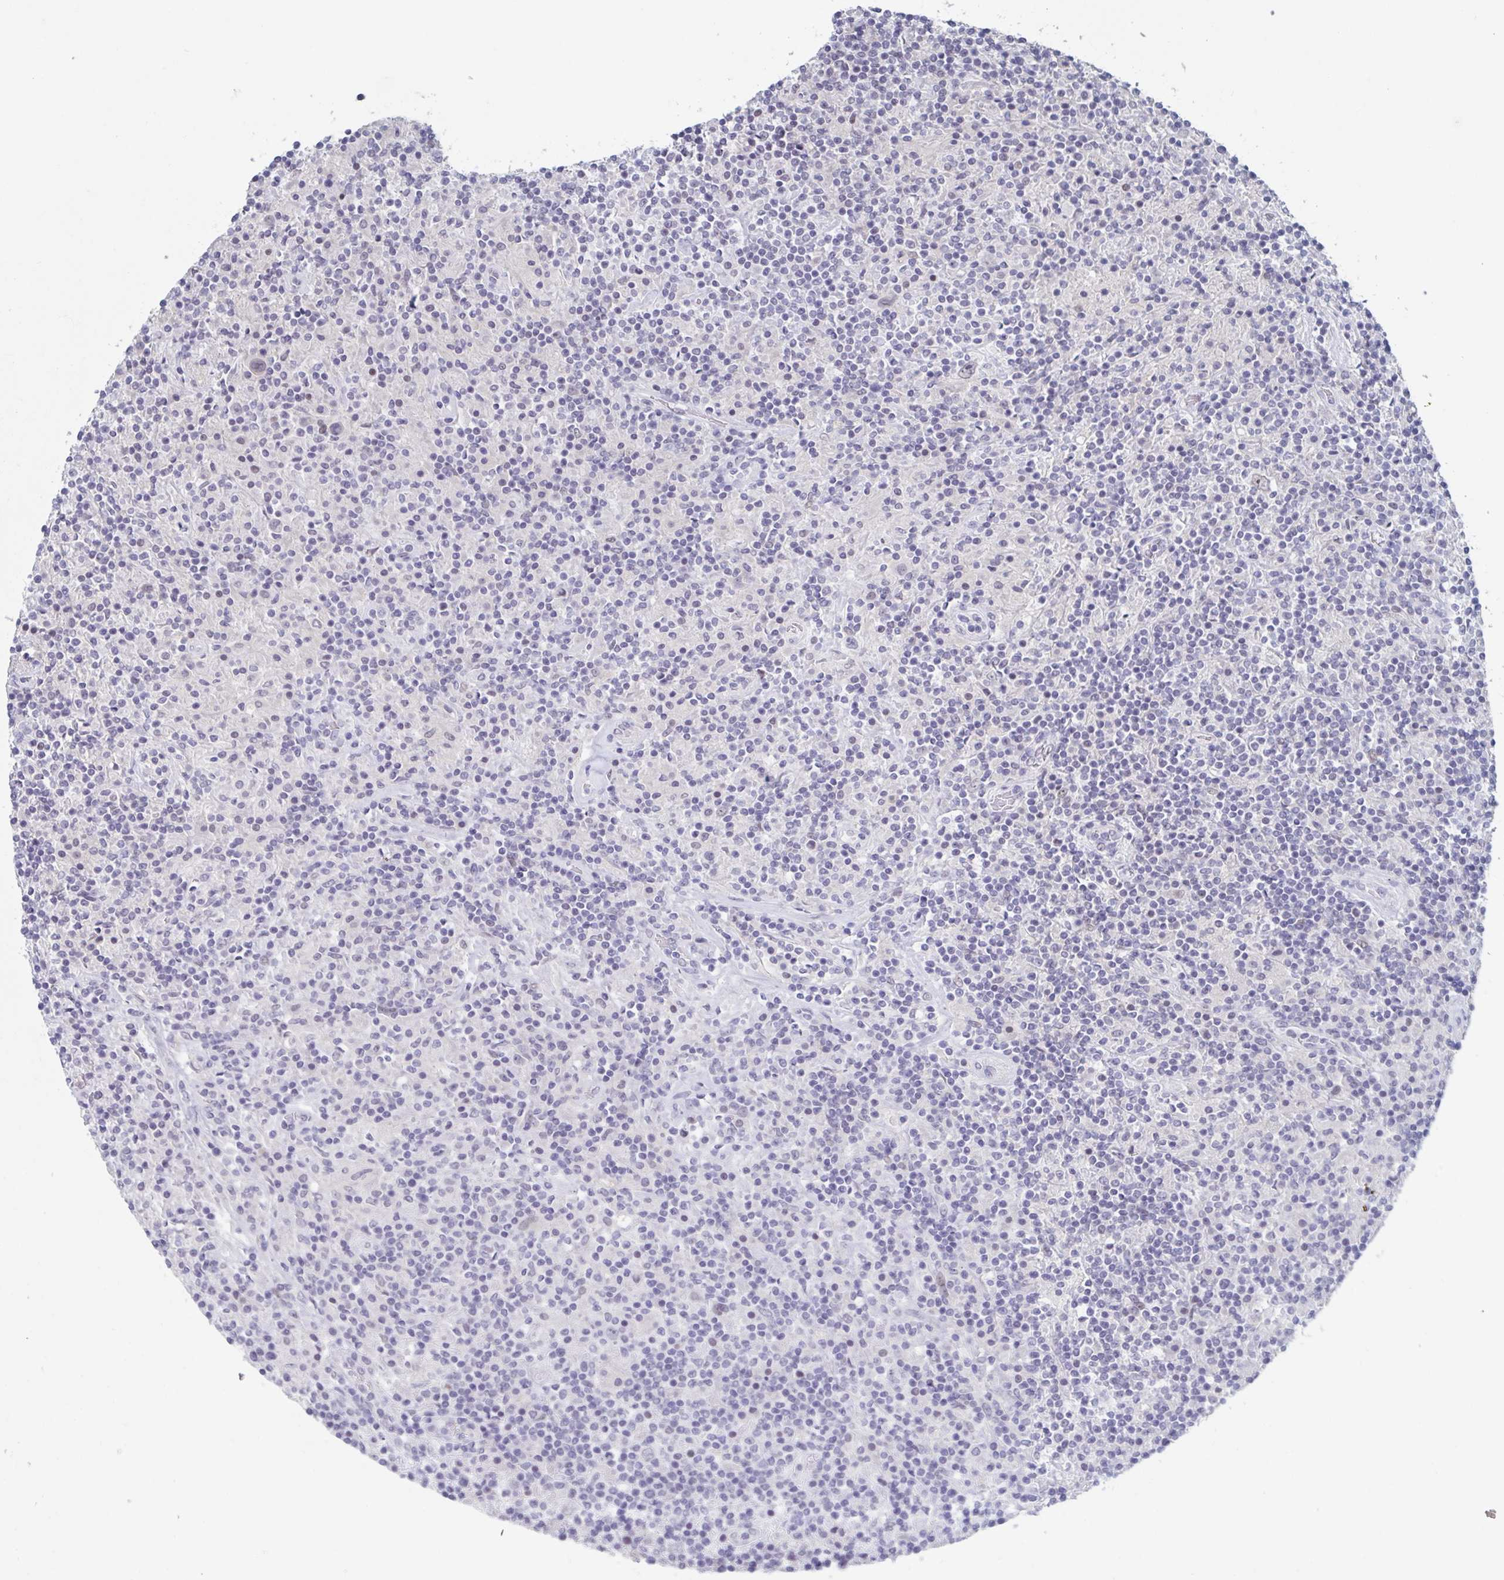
{"staining": {"intensity": "negative", "quantity": "none", "location": "none"}, "tissue": "lymphoma", "cell_type": "Tumor cells", "image_type": "cancer", "snomed": [{"axis": "morphology", "description": "Hodgkin's disease, NOS"}, {"axis": "topography", "description": "Lymph node"}], "caption": "Immunohistochemistry of human Hodgkin's disease reveals no expression in tumor cells. The staining is performed using DAB brown chromogen with nuclei counter-stained in using hematoxylin.", "gene": "KDM4D", "patient": {"sex": "male", "age": 70}}